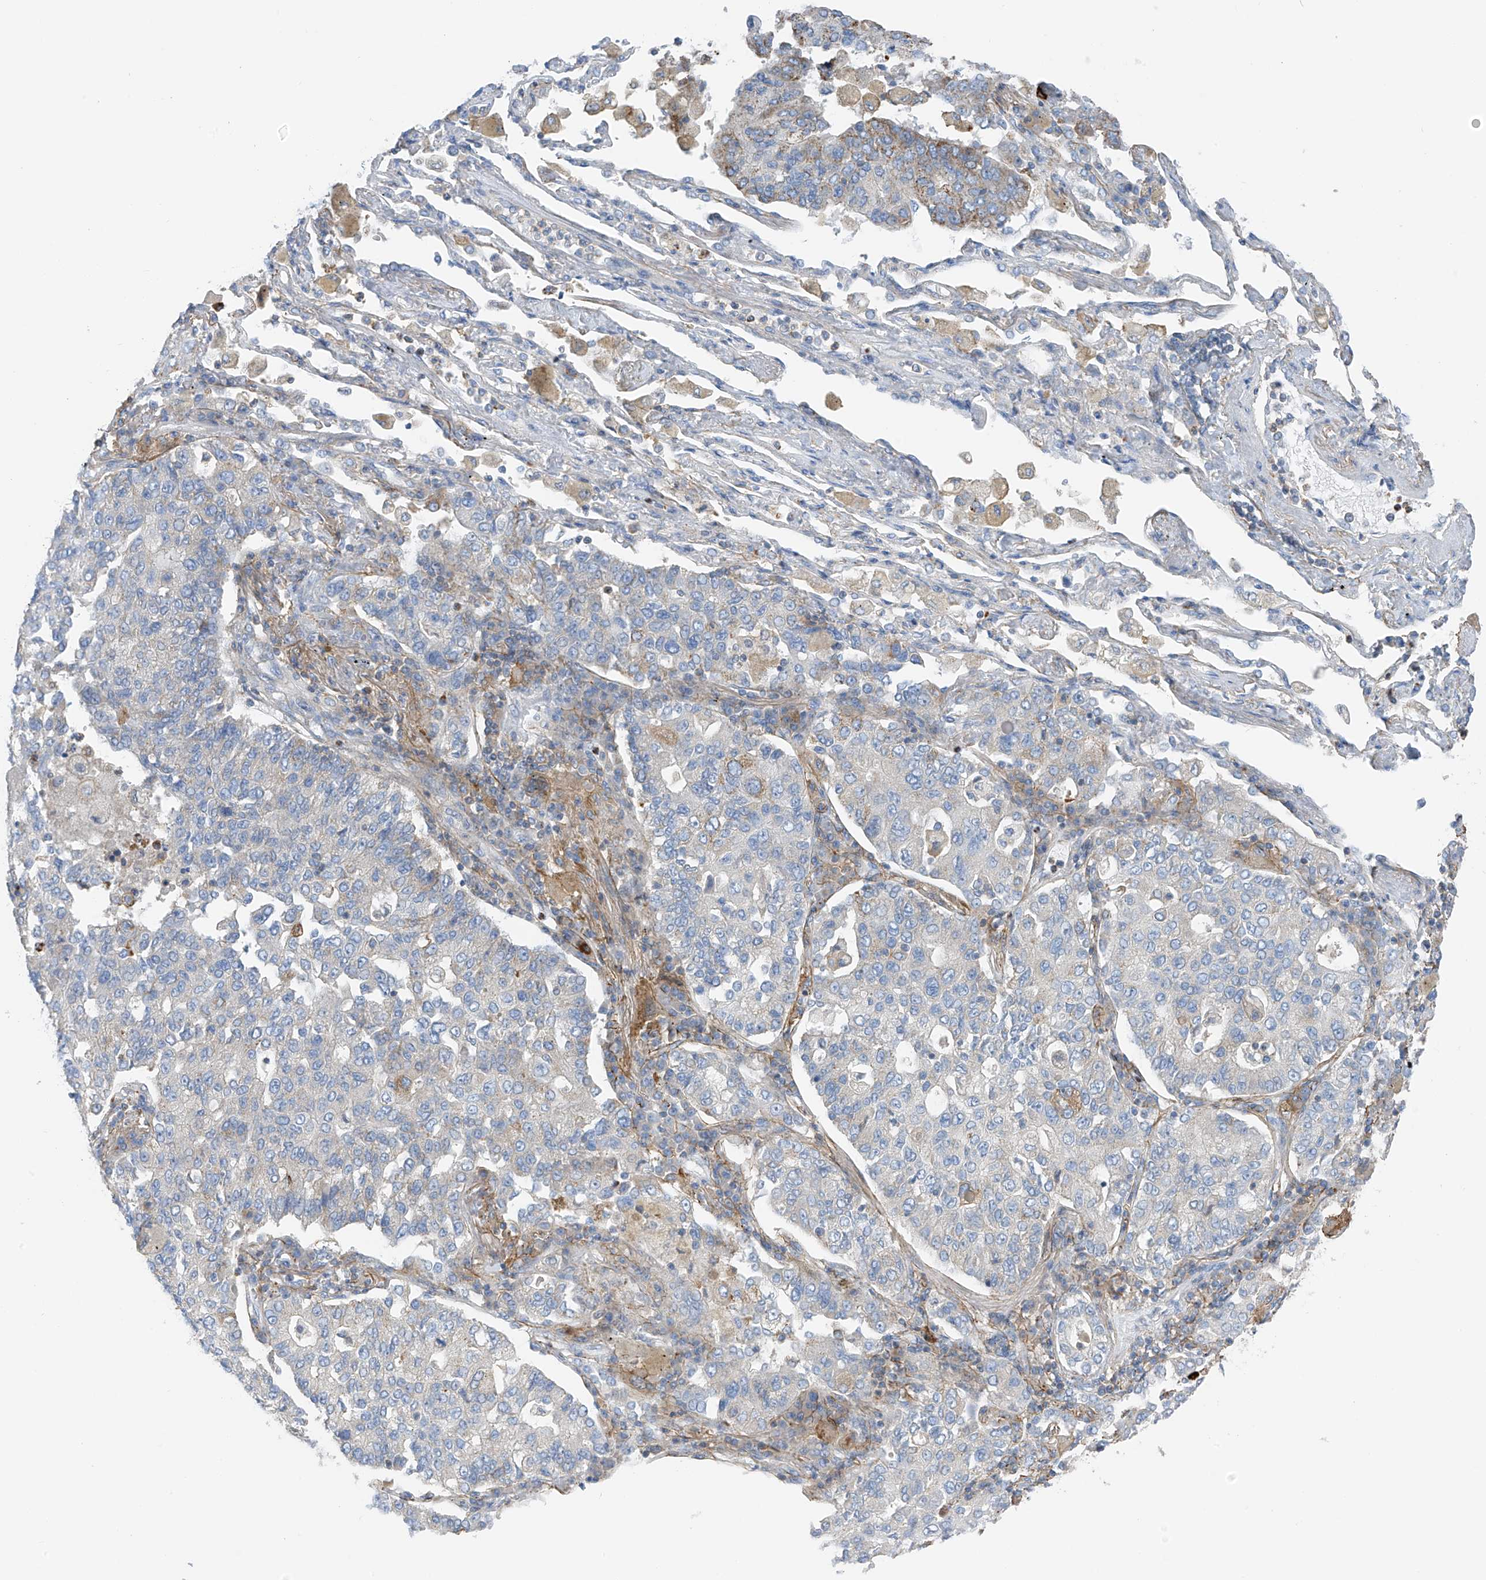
{"staining": {"intensity": "negative", "quantity": "none", "location": "none"}, "tissue": "lung cancer", "cell_type": "Tumor cells", "image_type": "cancer", "snomed": [{"axis": "morphology", "description": "Adenocarcinoma, NOS"}, {"axis": "topography", "description": "Lung"}], "caption": "The IHC image has no significant expression in tumor cells of adenocarcinoma (lung) tissue.", "gene": "NALCN", "patient": {"sex": "male", "age": 49}}